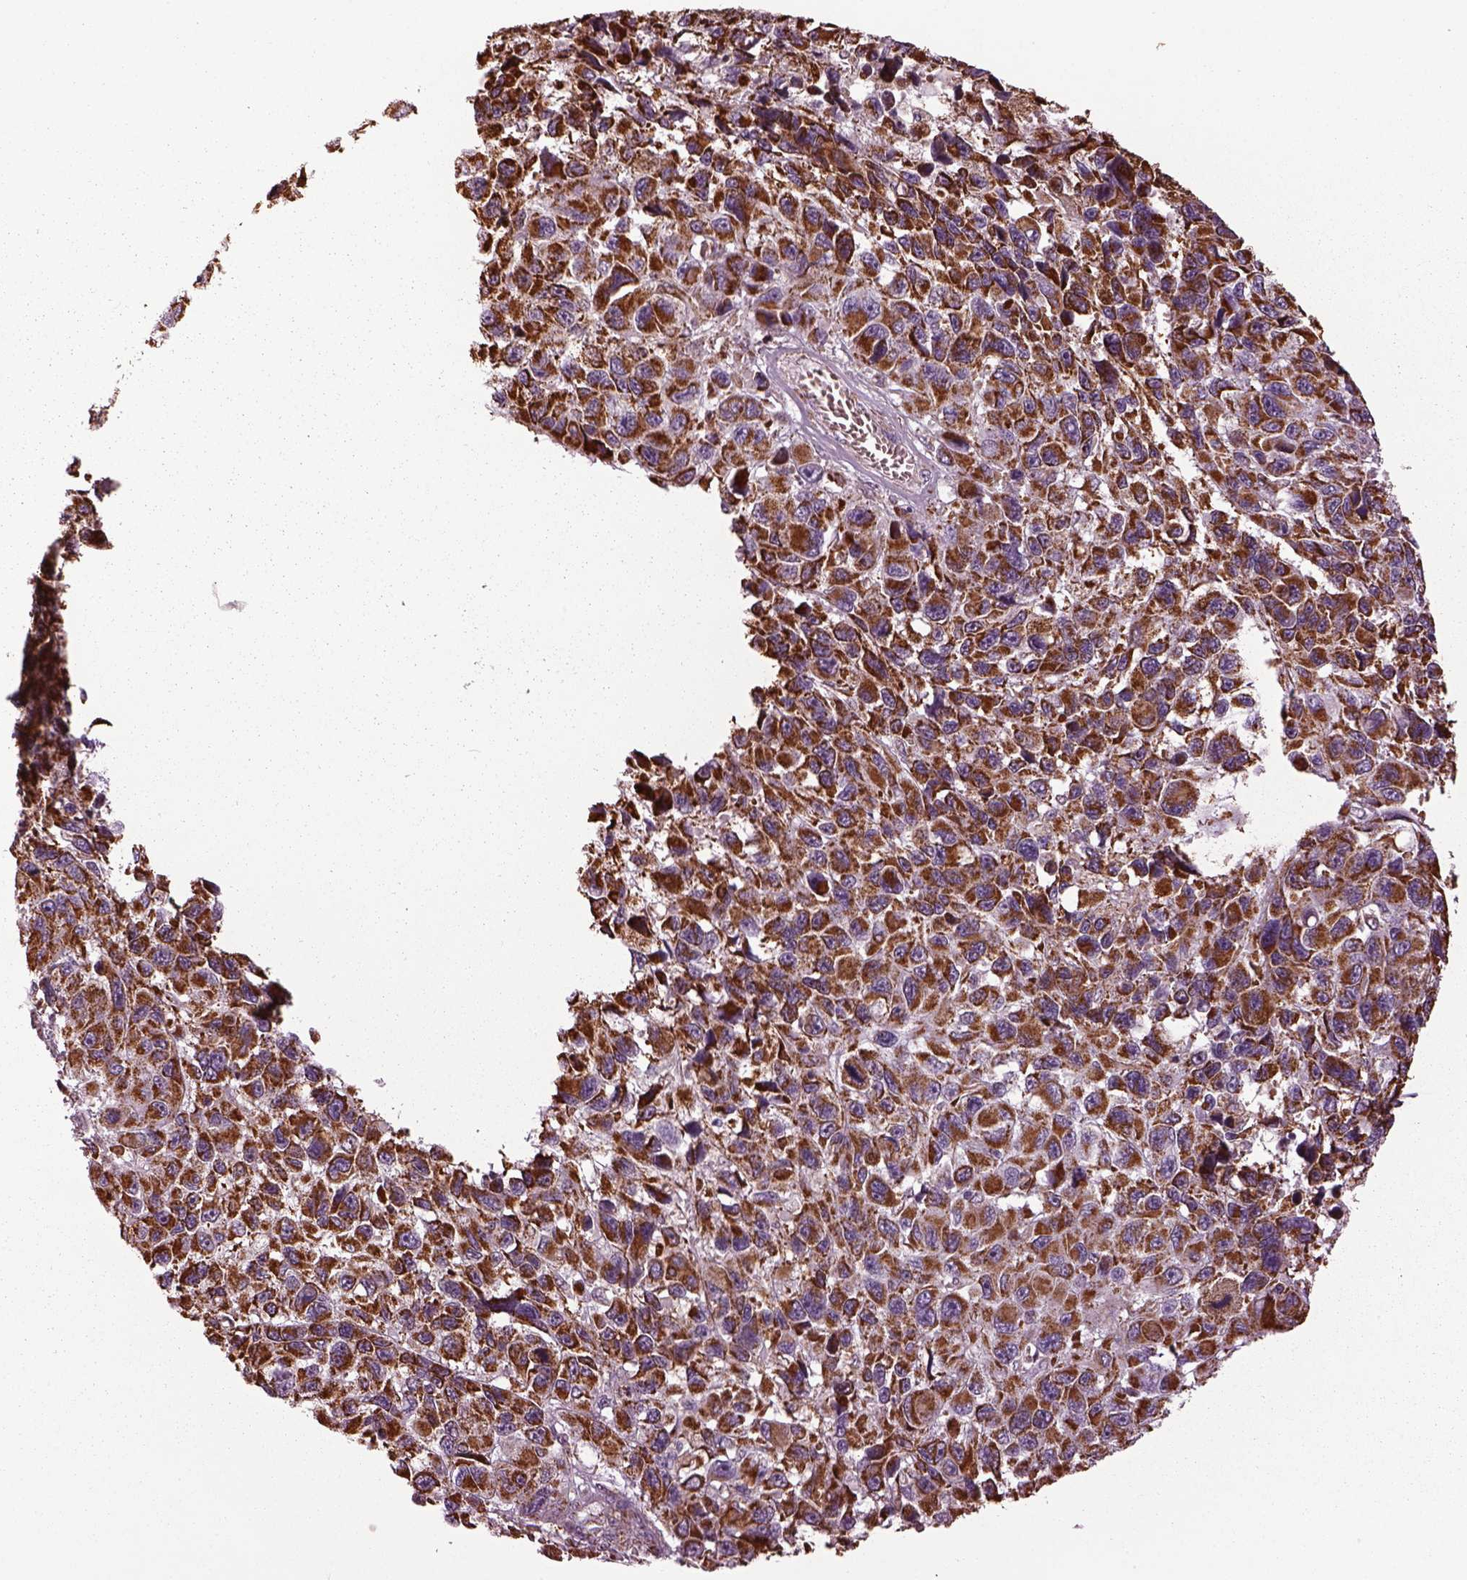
{"staining": {"intensity": "strong", "quantity": ">75%", "location": "cytoplasmic/membranous"}, "tissue": "melanoma", "cell_type": "Tumor cells", "image_type": "cancer", "snomed": [{"axis": "morphology", "description": "Malignant melanoma, NOS"}, {"axis": "topography", "description": "Skin"}], "caption": "Immunohistochemical staining of human malignant melanoma demonstrates high levels of strong cytoplasmic/membranous protein positivity in about >75% of tumor cells. Immunohistochemistry stains the protein in brown and the nuclei are stained blue.", "gene": "TMEM254", "patient": {"sex": "male", "age": 53}}